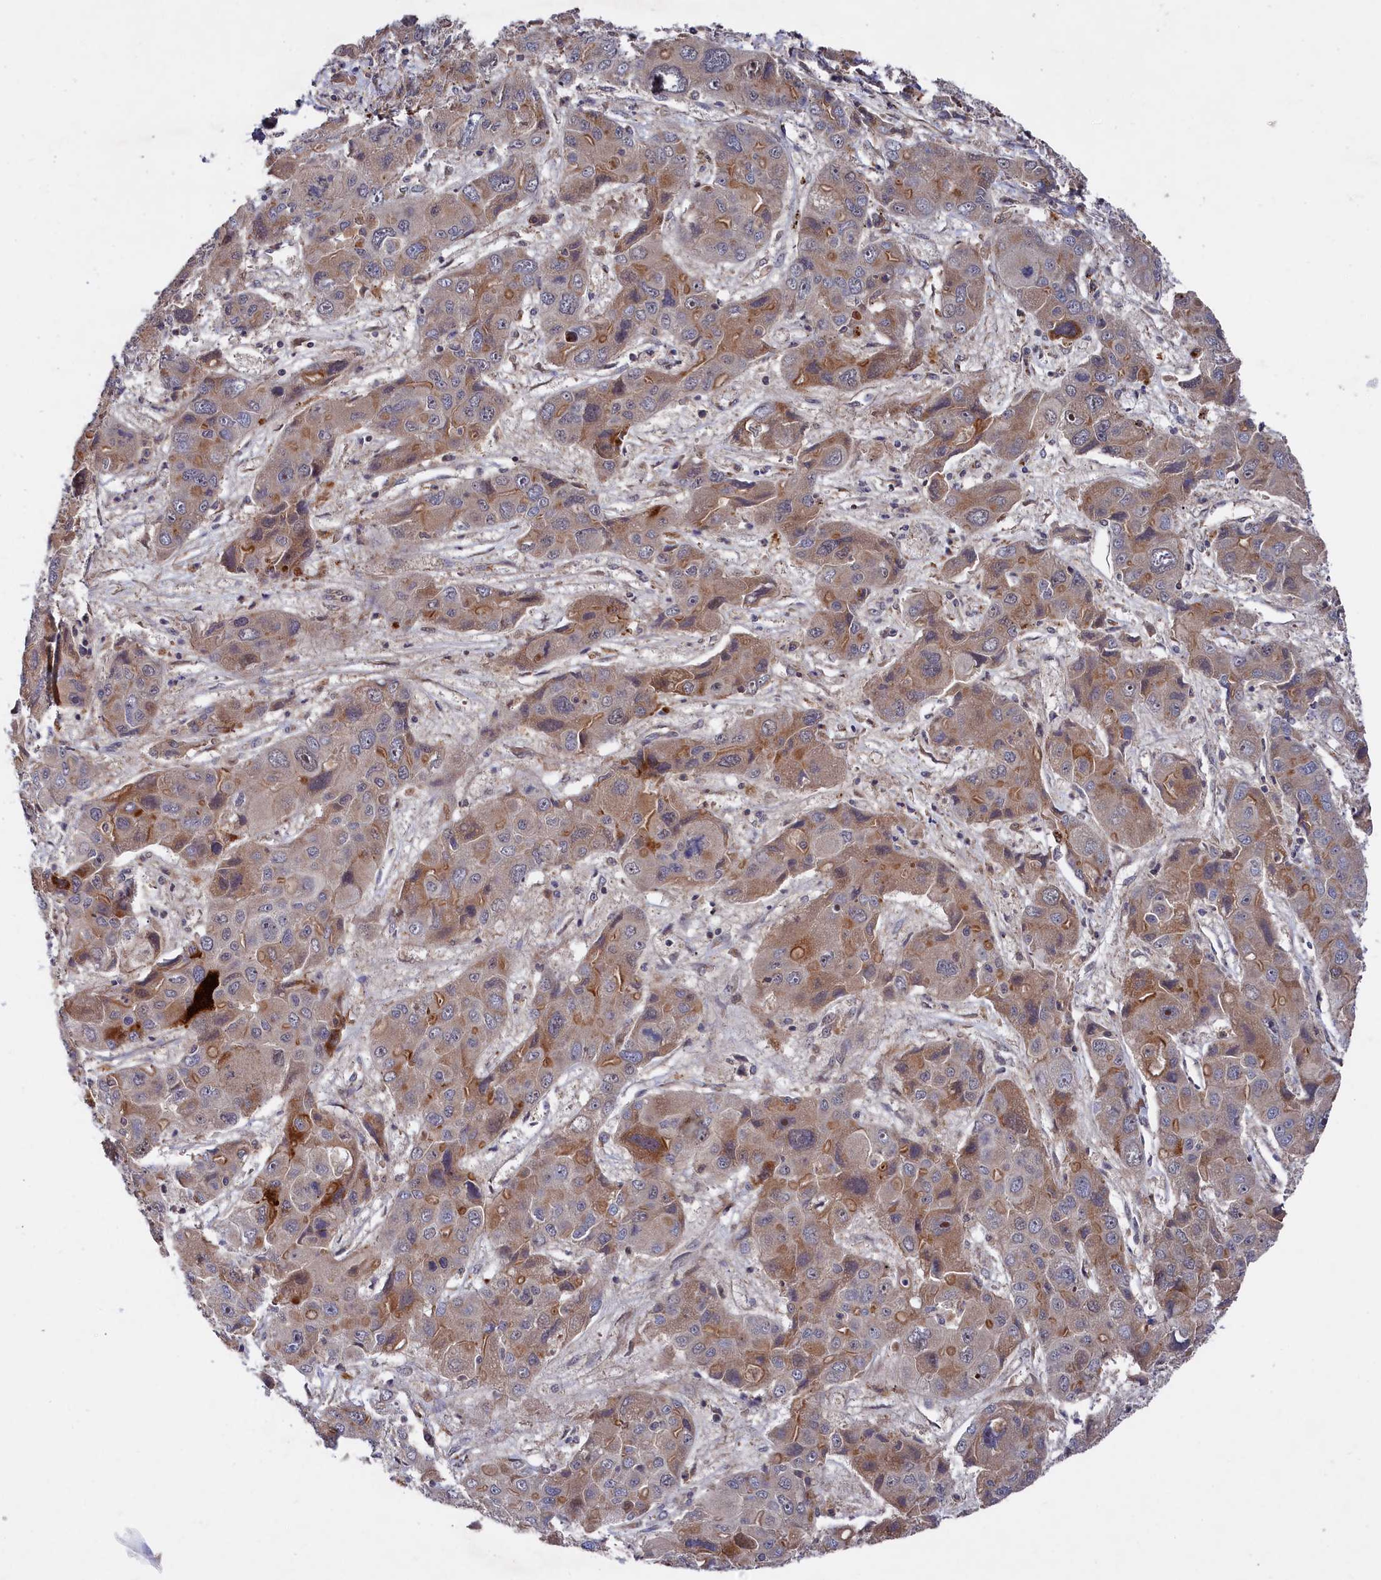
{"staining": {"intensity": "moderate", "quantity": "25%-75%", "location": "cytoplasmic/membranous"}, "tissue": "liver cancer", "cell_type": "Tumor cells", "image_type": "cancer", "snomed": [{"axis": "morphology", "description": "Cholangiocarcinoma"}, {"axis": "topography", "description": "Liver"}], "caption": "Immunohistochemistry of human liver cancer shows medium levels of moderate cytoplasmic/membranous expression in approximately 25%-75% of tumor cells.", "gene": "SUPV3L1", "patient": {"sex": "male", "age": 67}}